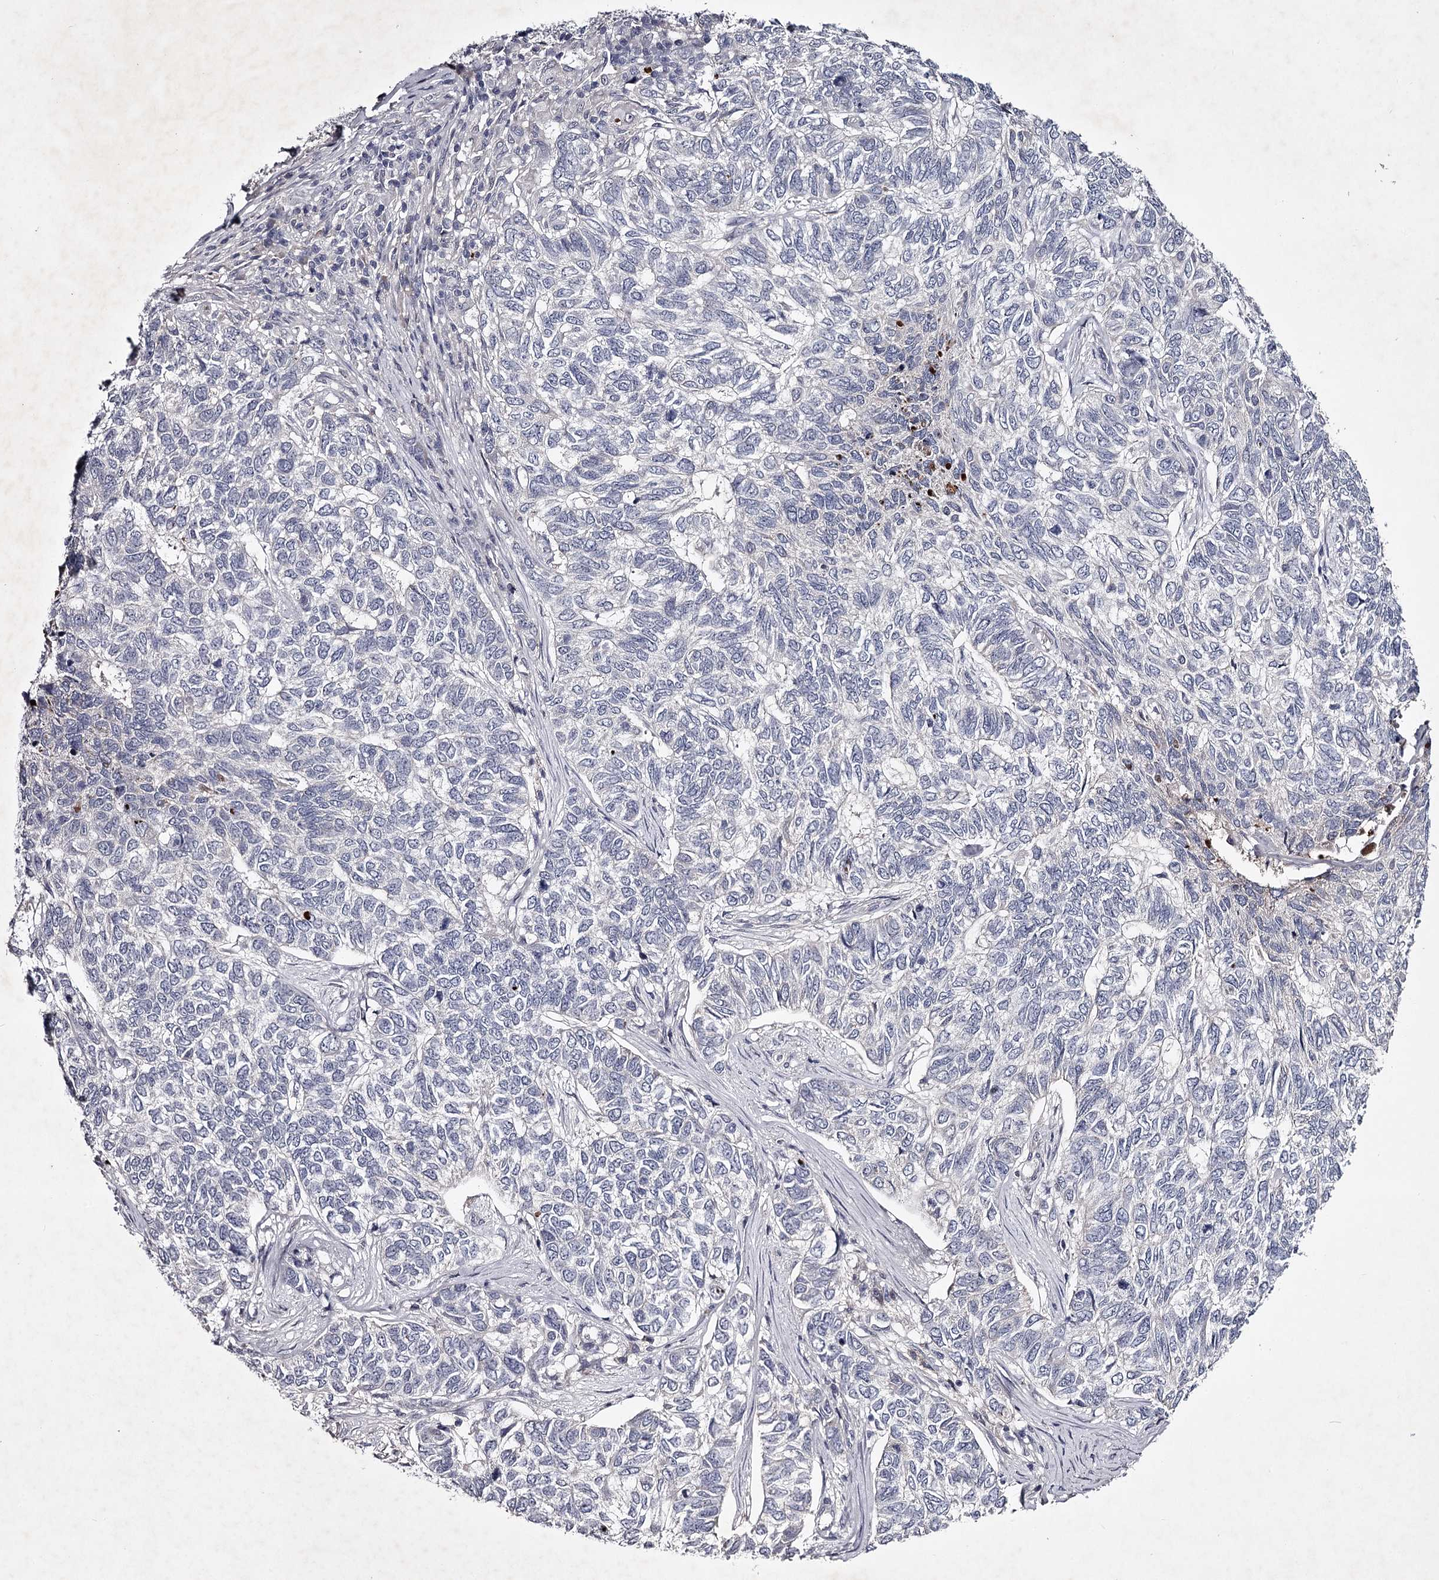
{"staining": {"intensity": "negative", "quantity": "none", "location": "none"}, "tissue": "skin cancer", "cell_type": "Tumor cells", "image_type": "cancer", "snomed": [{"axis": "morphology", "description": "Basal cell carcinoma"}, {"axis": "topography", "description": "Skin"}], "caption": "Immunohistochemical staining of skin basal cell carcinoma reveals no significant expression in tumor cells. The staining is performed using DAB brown chromogen with nuclei counter-stained in using hematoxylin.", "gene": "FDXACB1", "patient": {"sex": "female", "age": 65}}